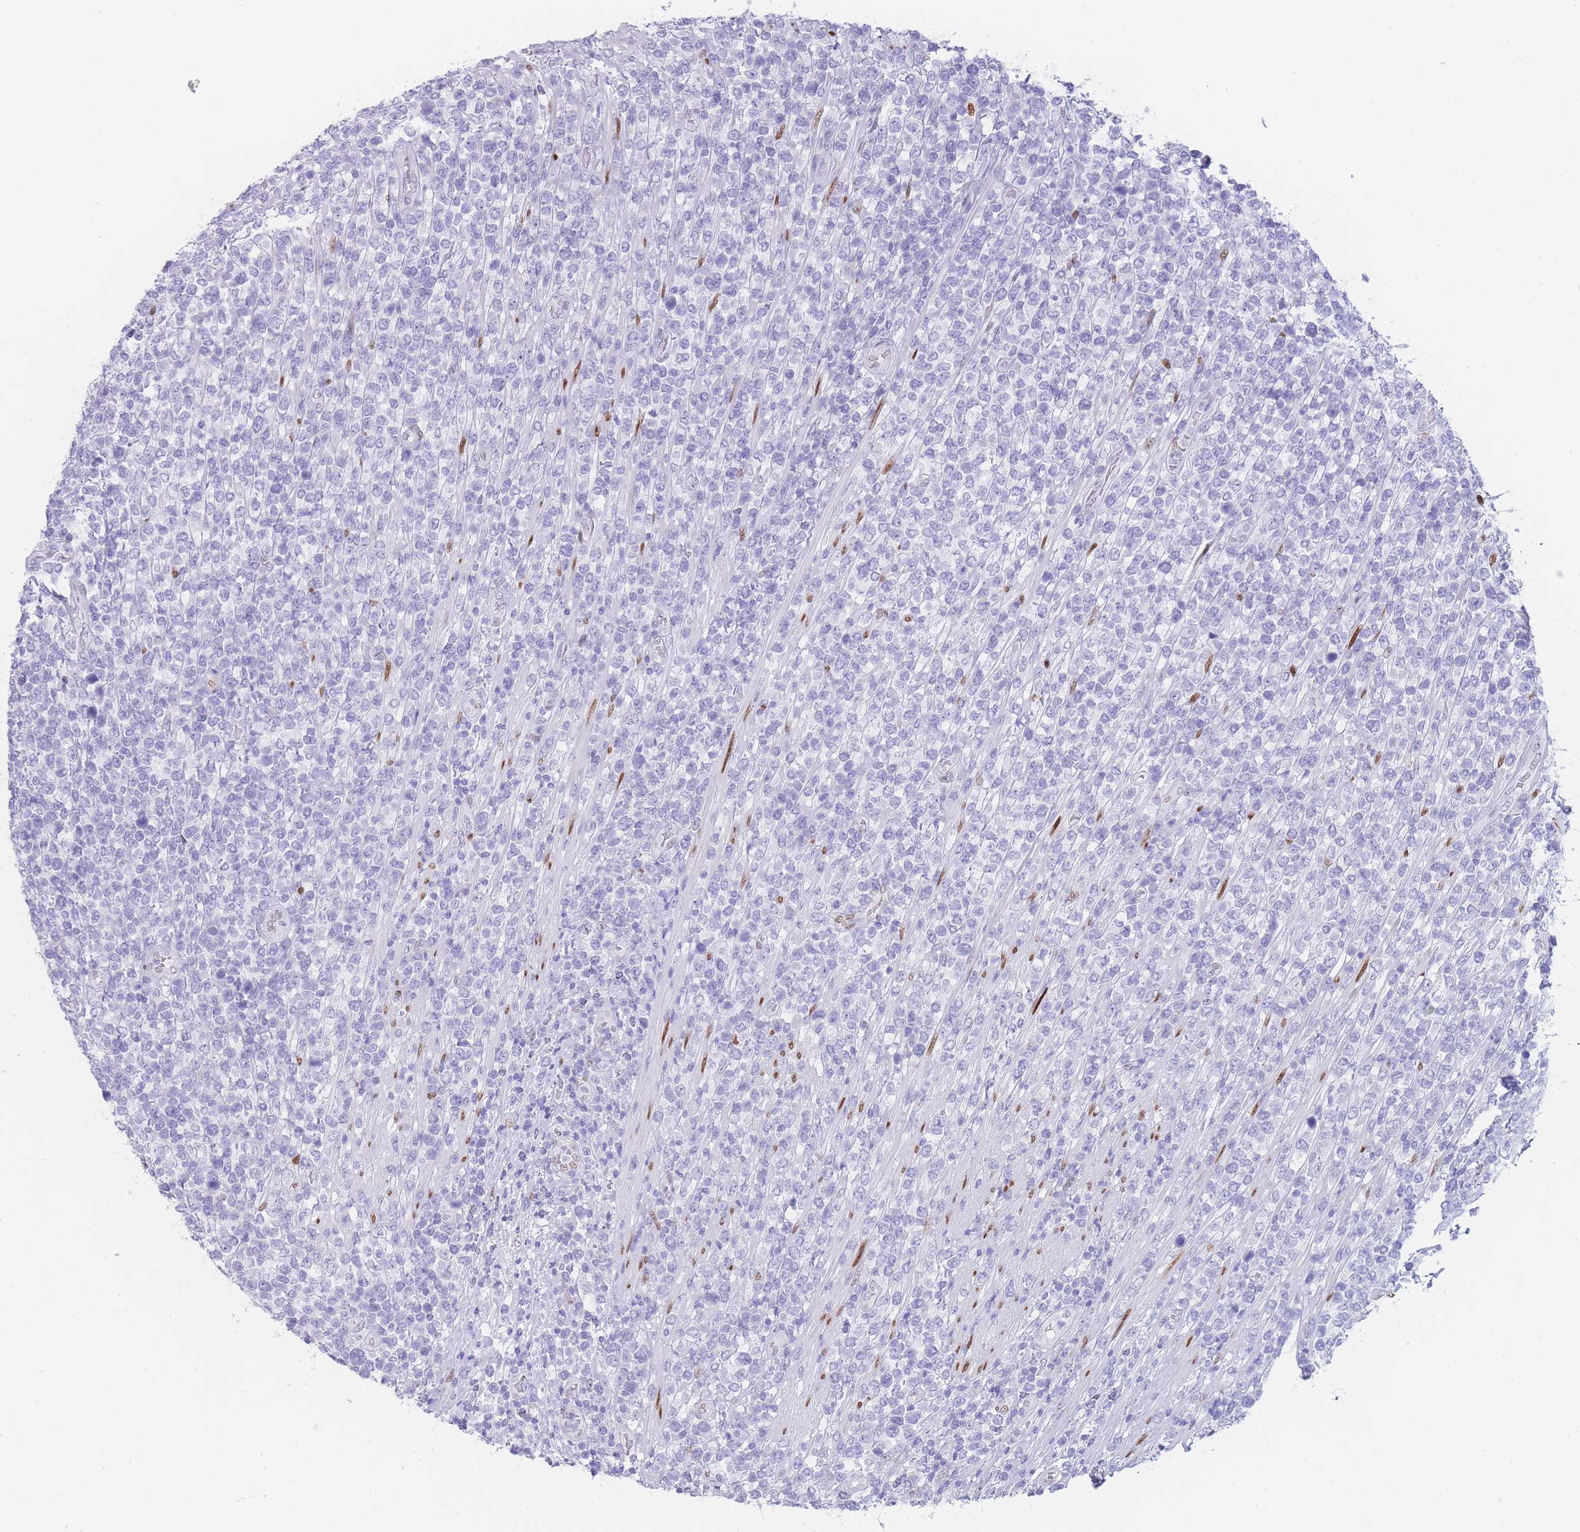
{"staining": {"intensity": "negative", "quantity": "none", "location": "none"}, "tissue": "lymphoma", "cell_type": "Tumor cells", "image_type": "cancer", "snomed": [{"axis": "morphology", "description": "Malignant lymphoma, non-Hodgkin's type, High grade"}, {"axis": "topography", "description": "Soft tissue"}], "caption": "High-grade malignant lymphoma, non-Hodgkin's type stained for a protein using immunohistochemistry (IHC) reveals no positivity tumor cells.", "gene": "PSMB5", "patient": {"sex": "female", "age": 56}}